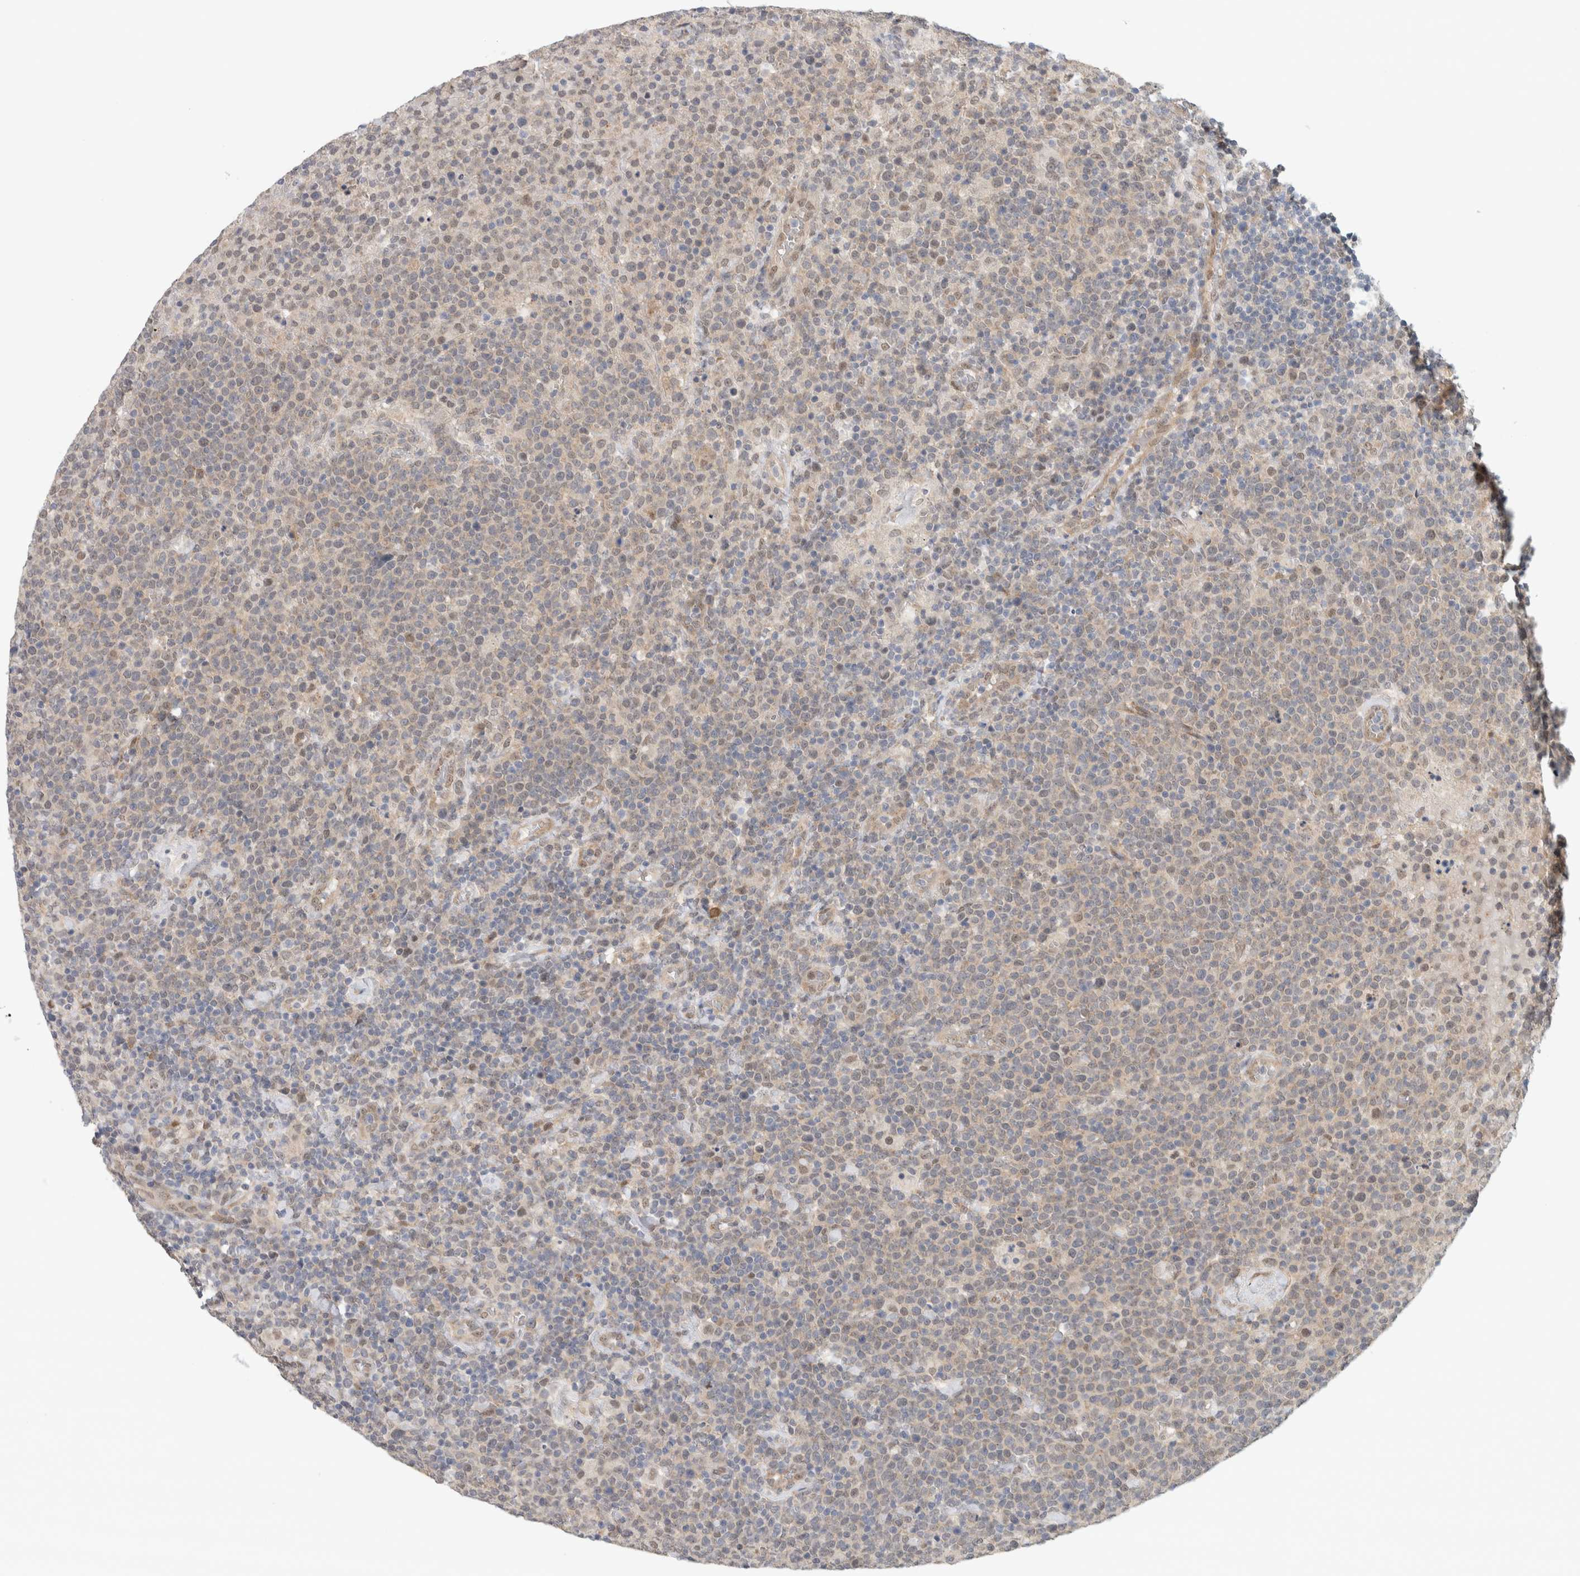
{"staining": {"intensity": "weak", "quantity": "<25%", "location": "nuclear"}, "tissue": "lymphoma", "cell_type": "Tumor cells", "image_type": "cancer", "snomed": [{"axis": "morphology", "description": "Malignant lymphoma, non-Hodgkin's type, High grade"}, {"axis": "topography", "description": "Lymph node"}], "caption": "Human malignant lymphoma, non-Hodgkin's type (high-grade) stained for a protein using immunohistochemistry exhibits no positivity in tumor cells.", "gene": "EIF4G3", "patient": {"sex": "male", "age": 61}}